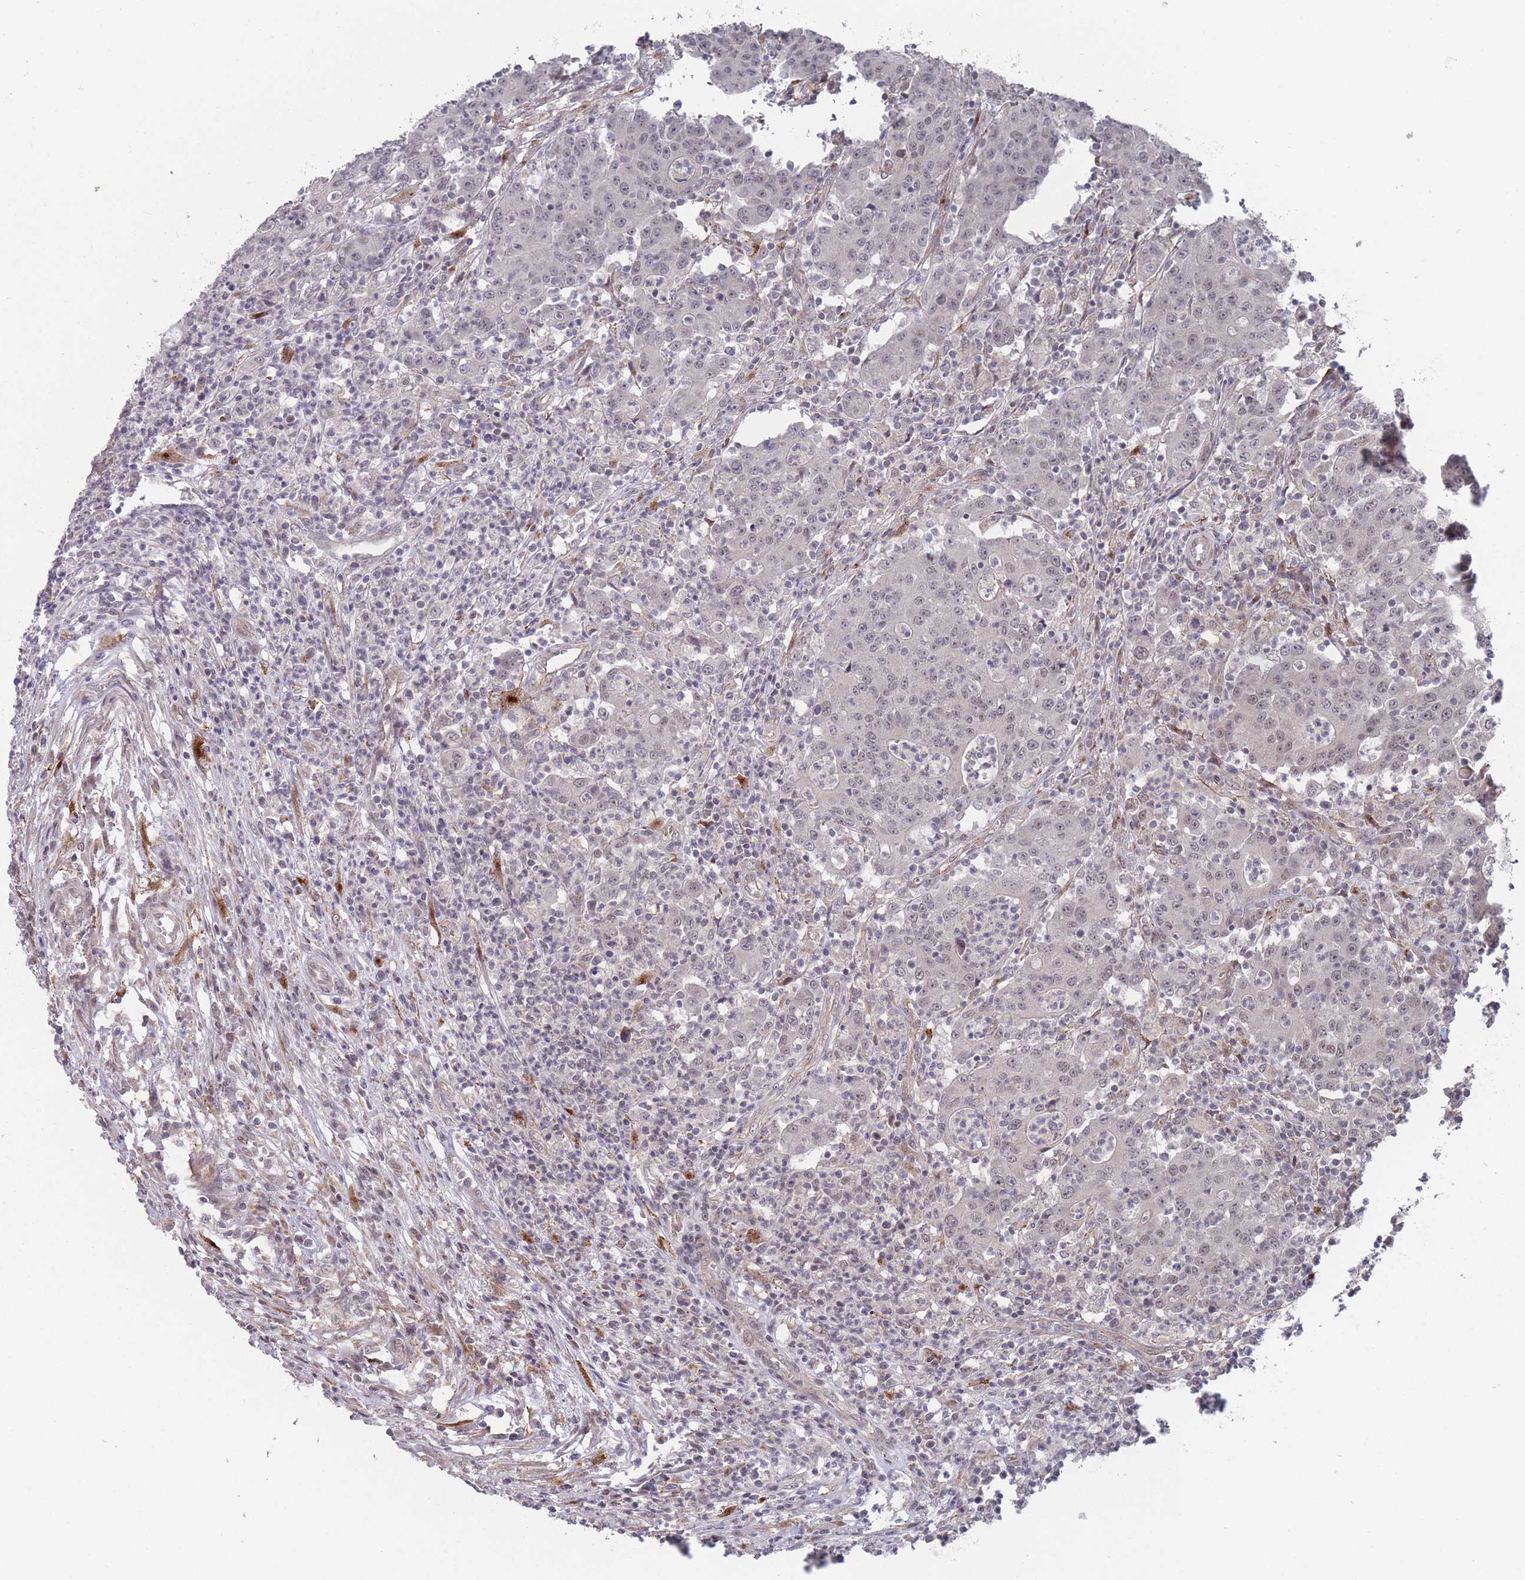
{"staining": {"intensity": "moderate", "quantity": "25%-75%", "location": "nuclear"}, "tissue": "colorectal cancer", "cell_type": "Tumor cells", "image_type": "cancer", "snomed": [{"axis": "morphology", "description": "Adenocarcinoma, NOS"}, {"axis": "topography", "description": "Colon"}], "caption": "About 25%-75% of tumor cells in human colorectal adenocarcinoma demonstrate moderate nuclear protein positivity as visualized by brown immunohistochemical staining.", "gene": "CNTRL", "patient": {"sex": "male", "age": 83}}